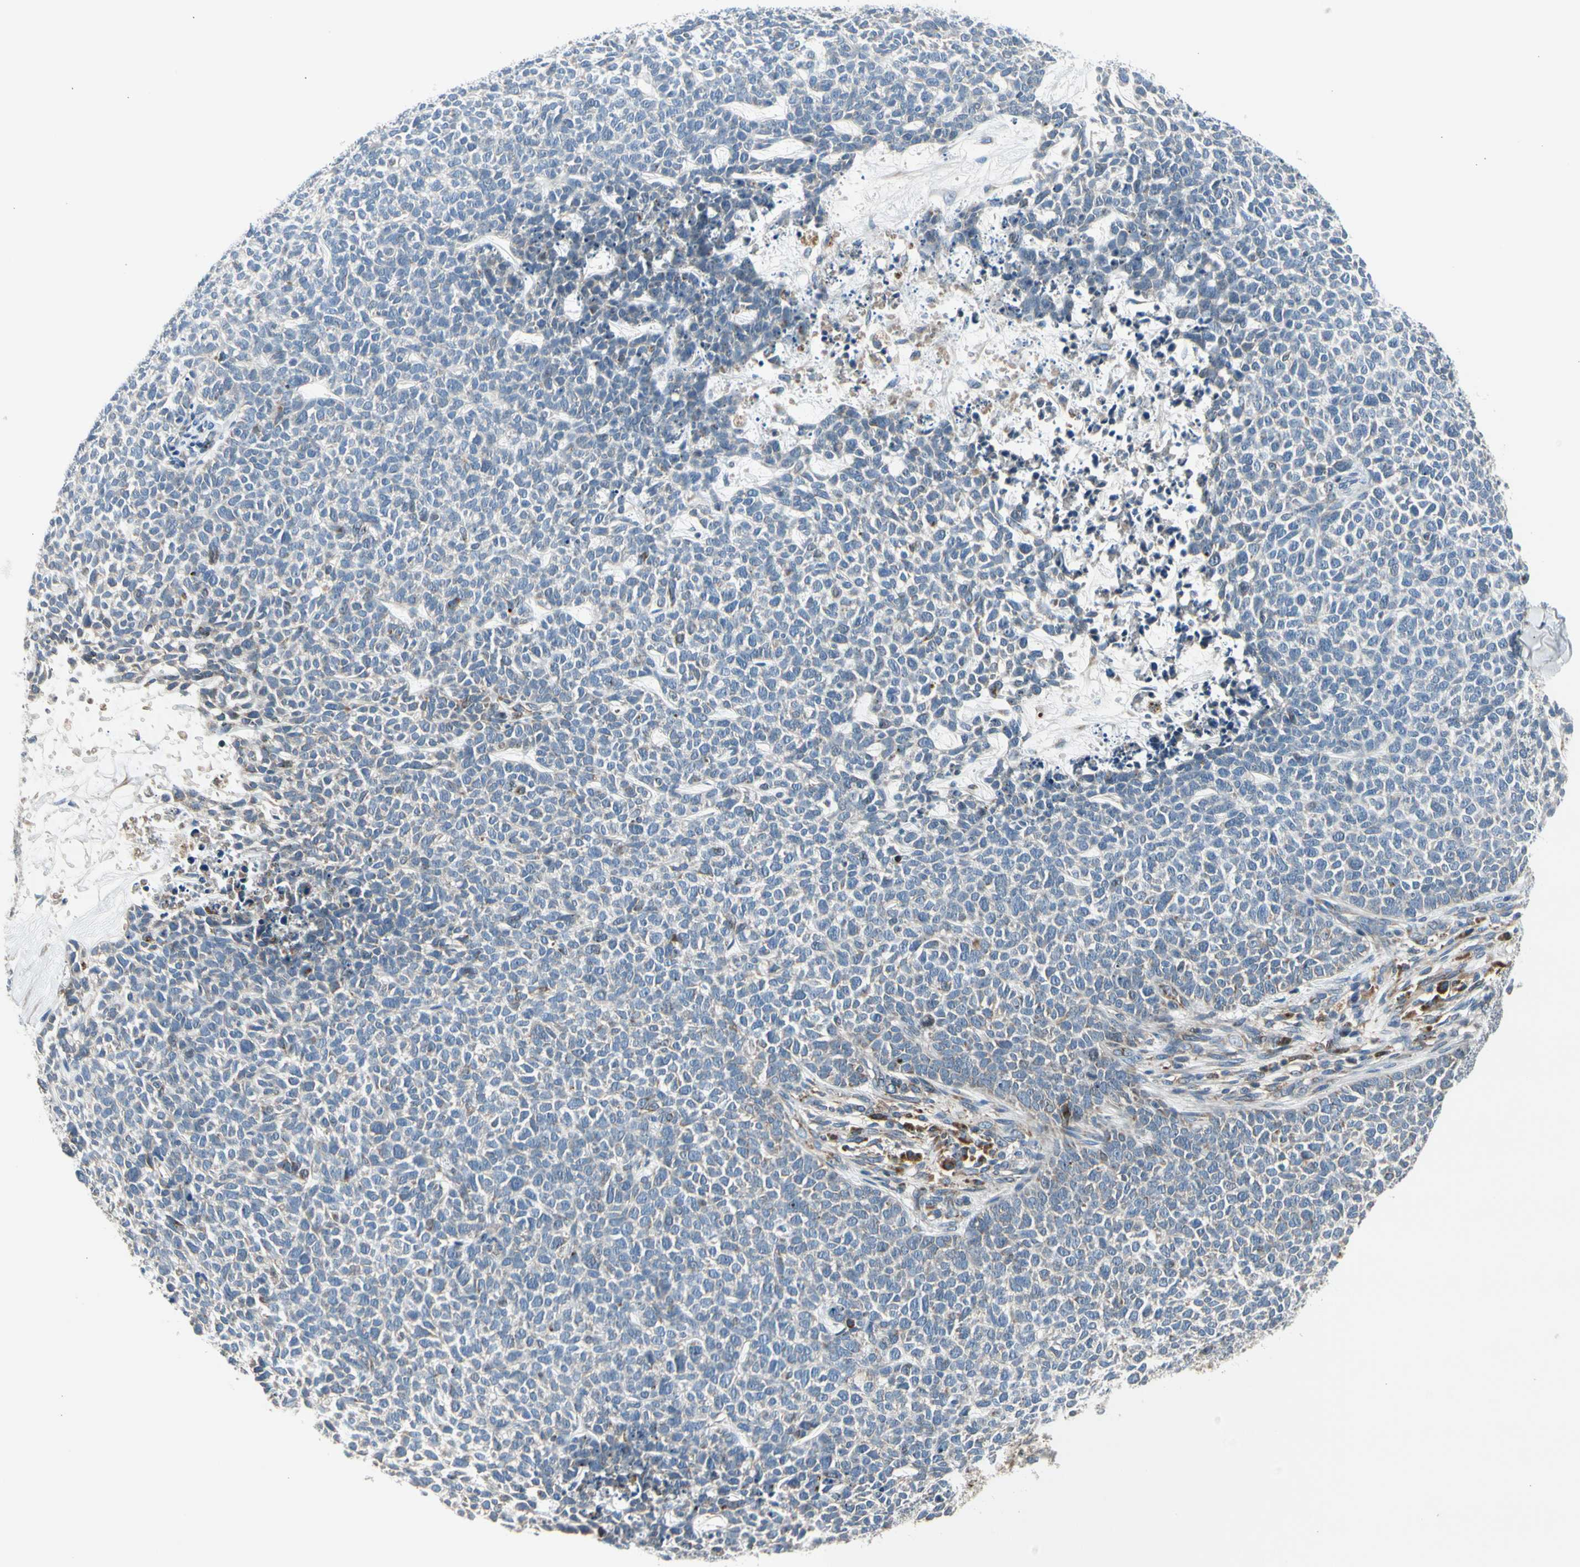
{"staining": {"intensity": "weak", "quantity": "<25%", "location": "cytoplasmic/membranous"}, "tissue": "skin cancer", "cell_type": "Tumor cells", "image_type": "cancer", "snomed": [{"axis": "morphology", "description": "Basal cell carcinoma"}, {"axis": "topography", "description": "Skin"}], "caption": "Immunohistochemistry of human skin basal cell carcinoma shows no positivity in tumor cells. Brightfield microscopy of immunohistochemistry (IHC) stained with DAB (3,3'-diaminobenzidine) (brown) and hematoxylin (blue), captured at high magnification.", "gene": "NPHP3", "patient": {"sex": "female", "age": 84}}